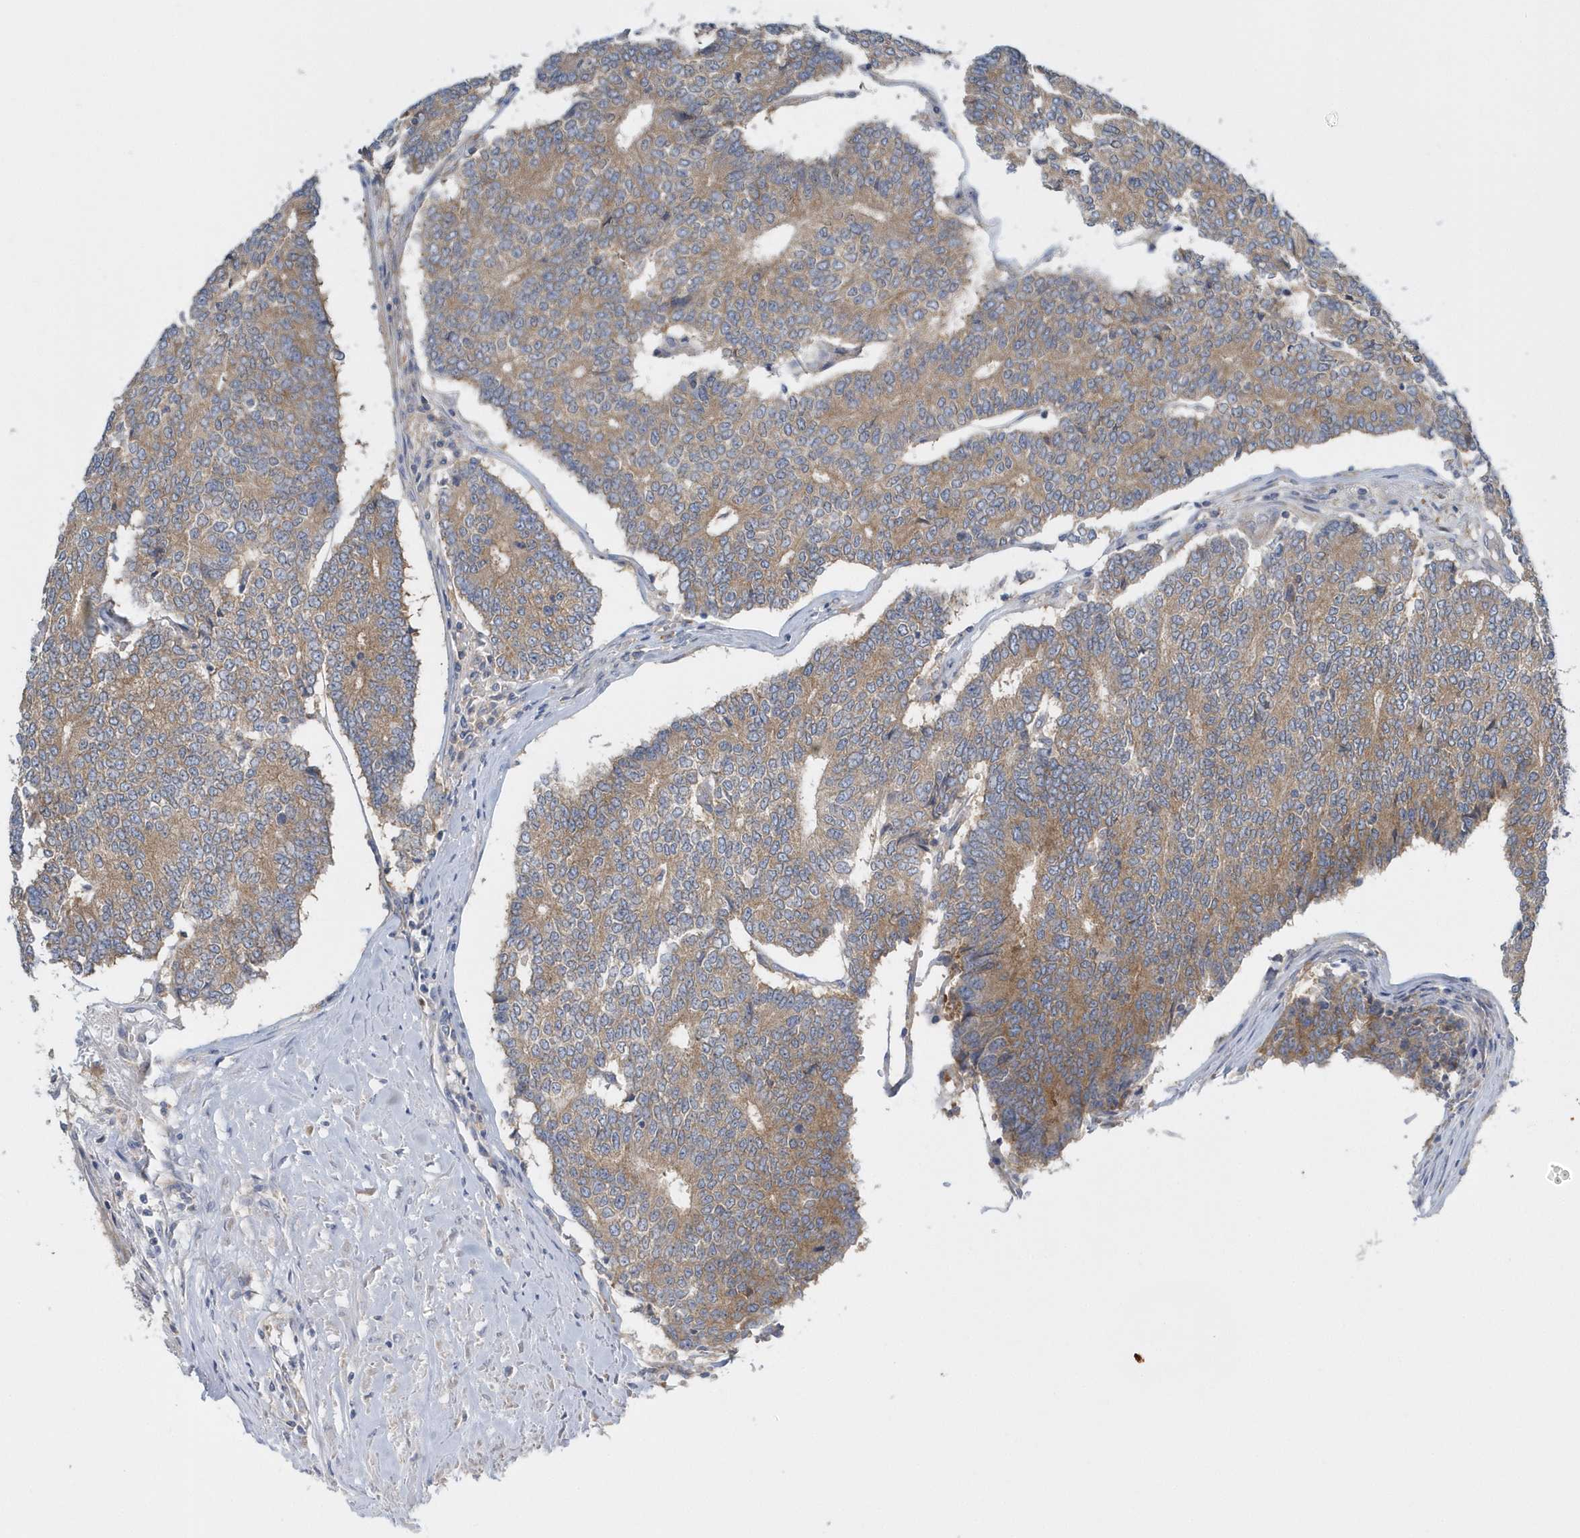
{"staining": {"intensity": "weak", "quantity": "25%-75%", "location": "cytoplasmic/membranous"}, "tissue": "prostate cancer", "cell_type": "Tumor cells", "image_type": "cancer", "snomed": [{"axis": "morphology", "description": "Normal tissue, NOS"}, {"axis": "morphology", "description": "Adenocarcinoma, High grade"}, {"axis": "topography", "description": "Prostate"}, {"axis": "topography", "description": "Seminal veicle"}], "caption": "IHC image of human adenocarcinoma (high-grade) (prostate) stained for a protein (brown), which reveals low levels of weak cytoplasmic/membranous expression in about 25%-75% of tumor cells.", "gene": "EIF3C", "patient": {"sex": "male", "age": 55}}